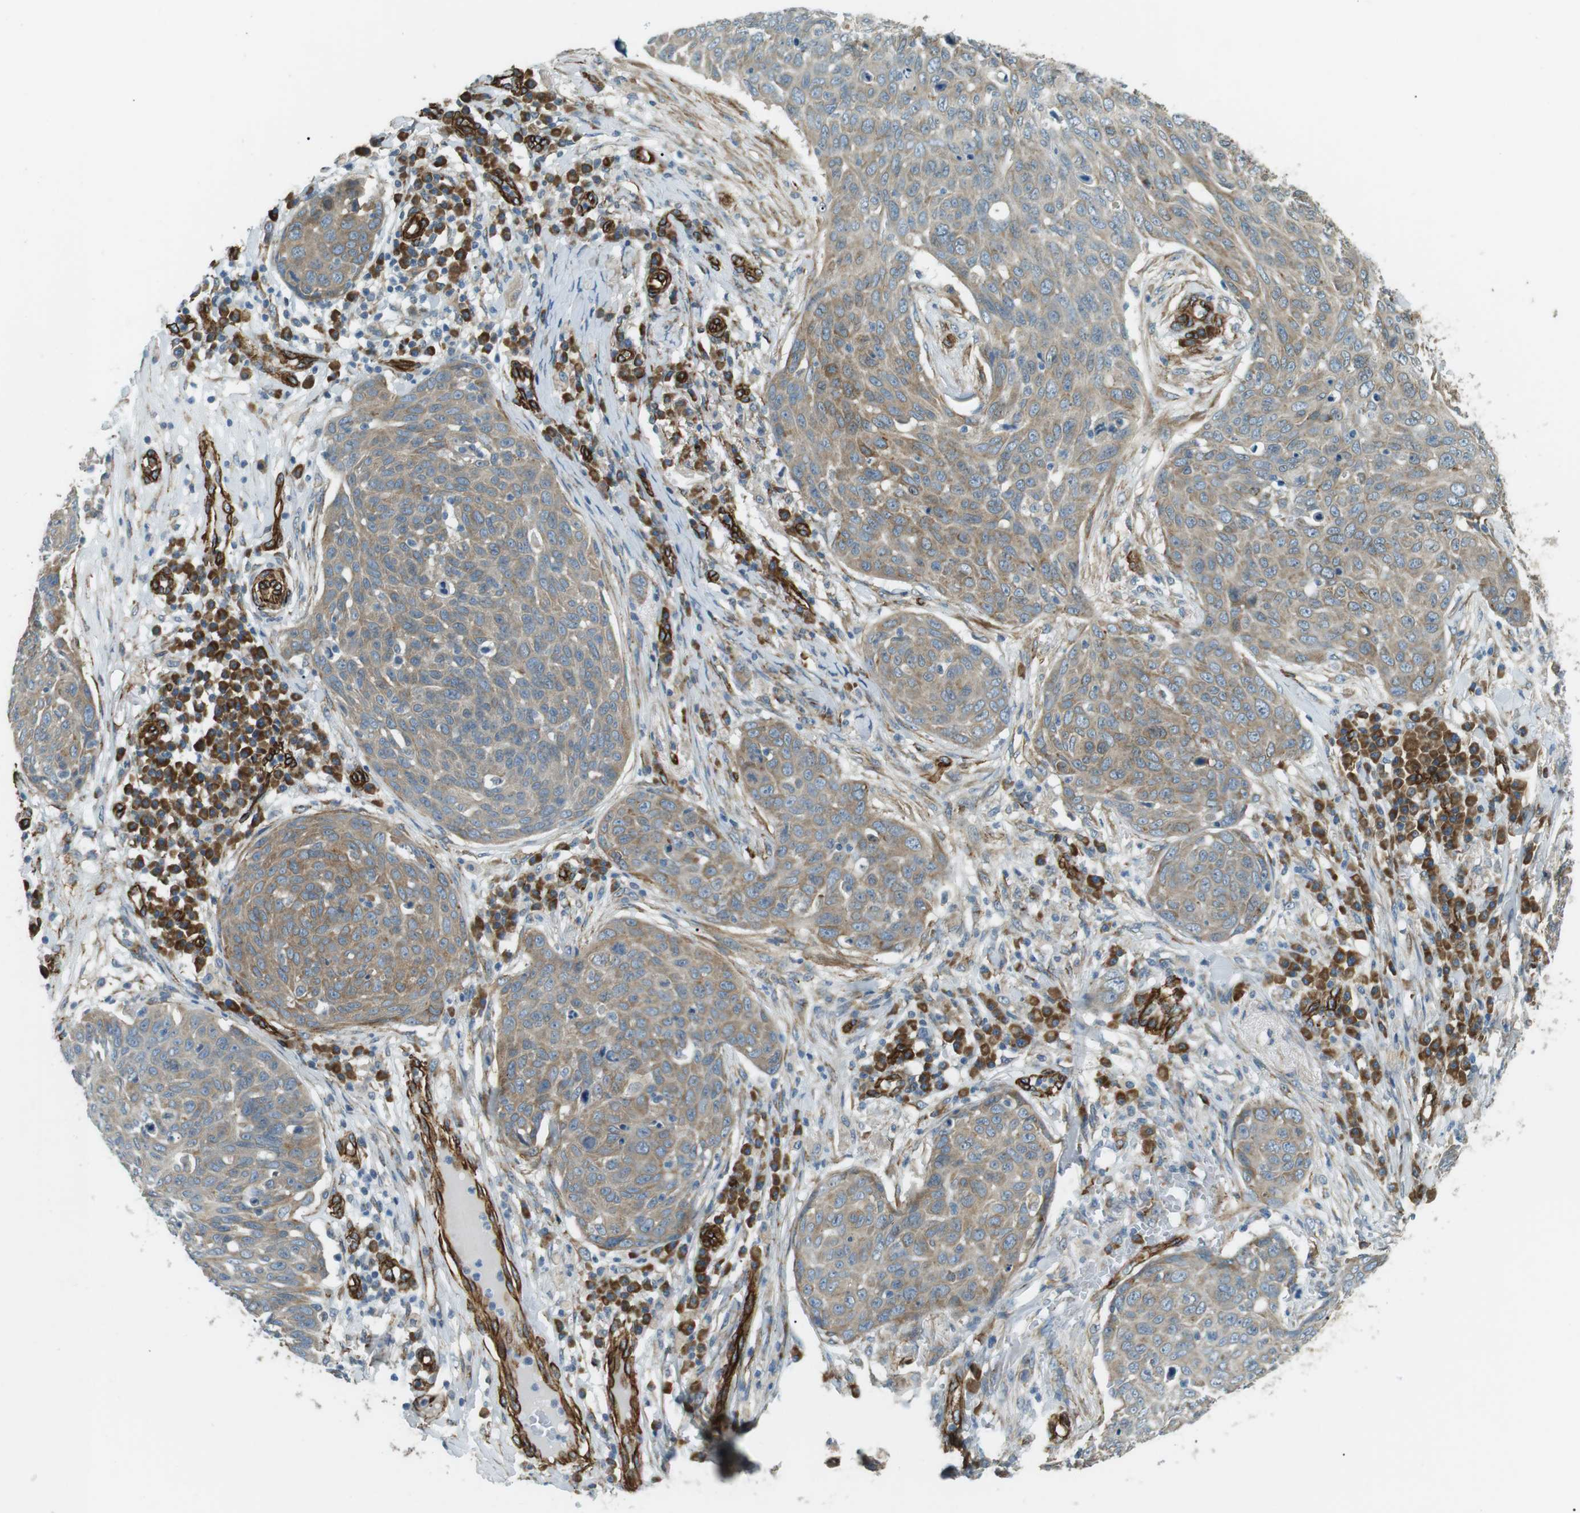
{"staining": {"intensity": "moderate", "quantity": ">75%", "location": "cytoplasmic/membranous"}, "tissue": "skin cancer", "cell_type": "Tumor cells", "image_type": "cancer", "snomed": [{"axis": "morphology", "description": "Squamous cell carcinoma in situ, NOS"}, {"axis": "morphology", "description": "Squamous cell carcinoma, NOS"}, {"axis": "topography", "description": "Skin"}], "caption": "Brown immunohistochemical staining in skin squamous cell carcinoma in situ exhibits moderate cytoplasmic/membranous positivity in approximately >75% of tumor cells.", "gene": "ODR4", "patient": {"sex": "male", "age": 93}}